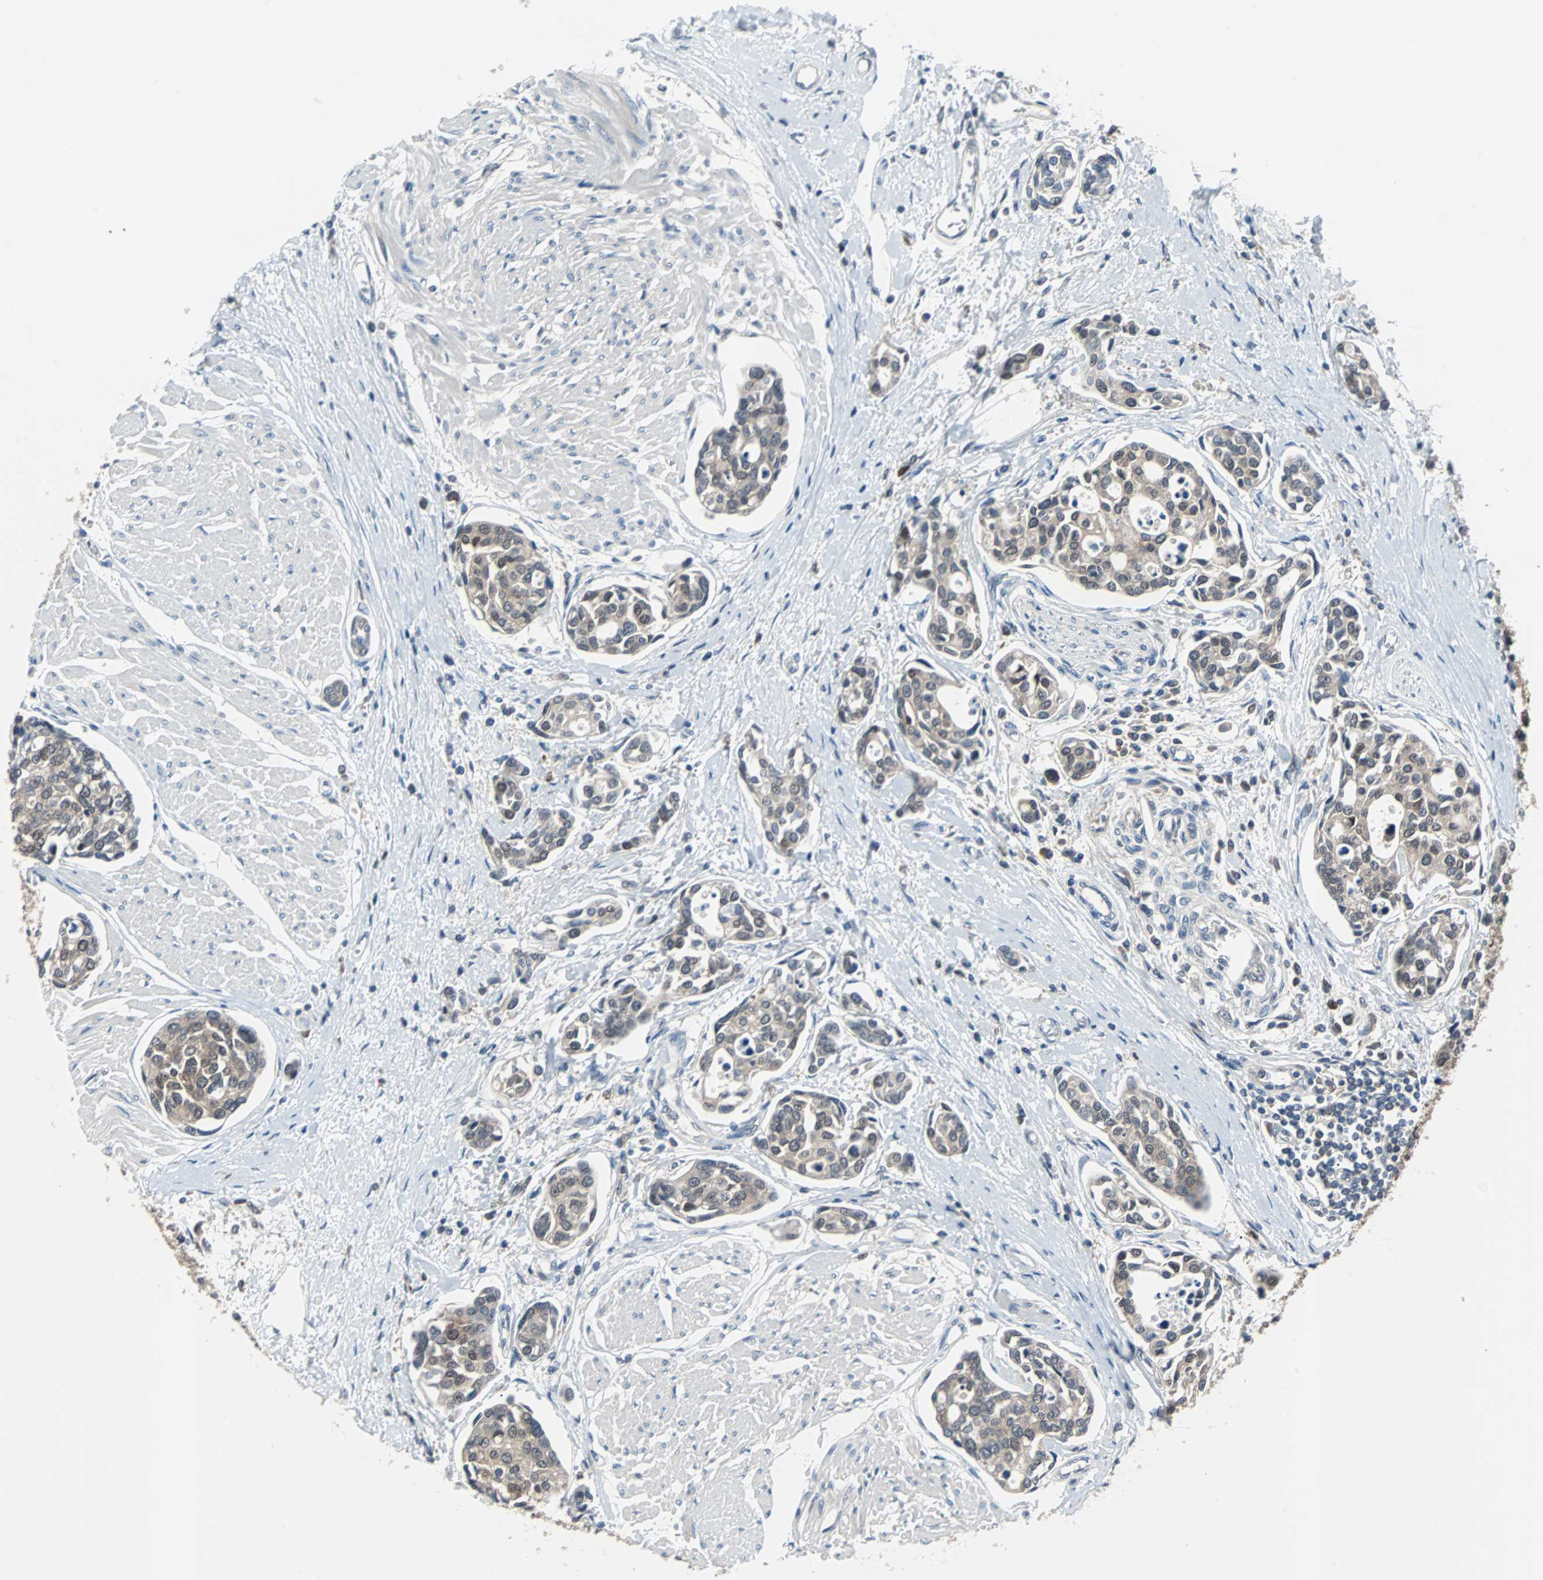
{"staining": {"intensity": "weak", "quantity": "25%-75%", "location": "cytoplasmic/membranous"}, "tissue": "urothelial cancer", "cell_type": "Tumor cells", "image_type": "cancer", "snomed": [{"axis": "morphology", "description": "Urothelial carcinoma, High grade"}, {"axis": "topography", "description": "Urinary bladder"}], "caption": "DAB (3,3'-diaminobenzidine) immunohistochemical staining of human urothelial cancer shows weak cytoplasmic/membranous protein positivity in about 25%-75% of tumor cells.", "gene": "PAK1", "patient": {"sex": "male", "age": 78}}